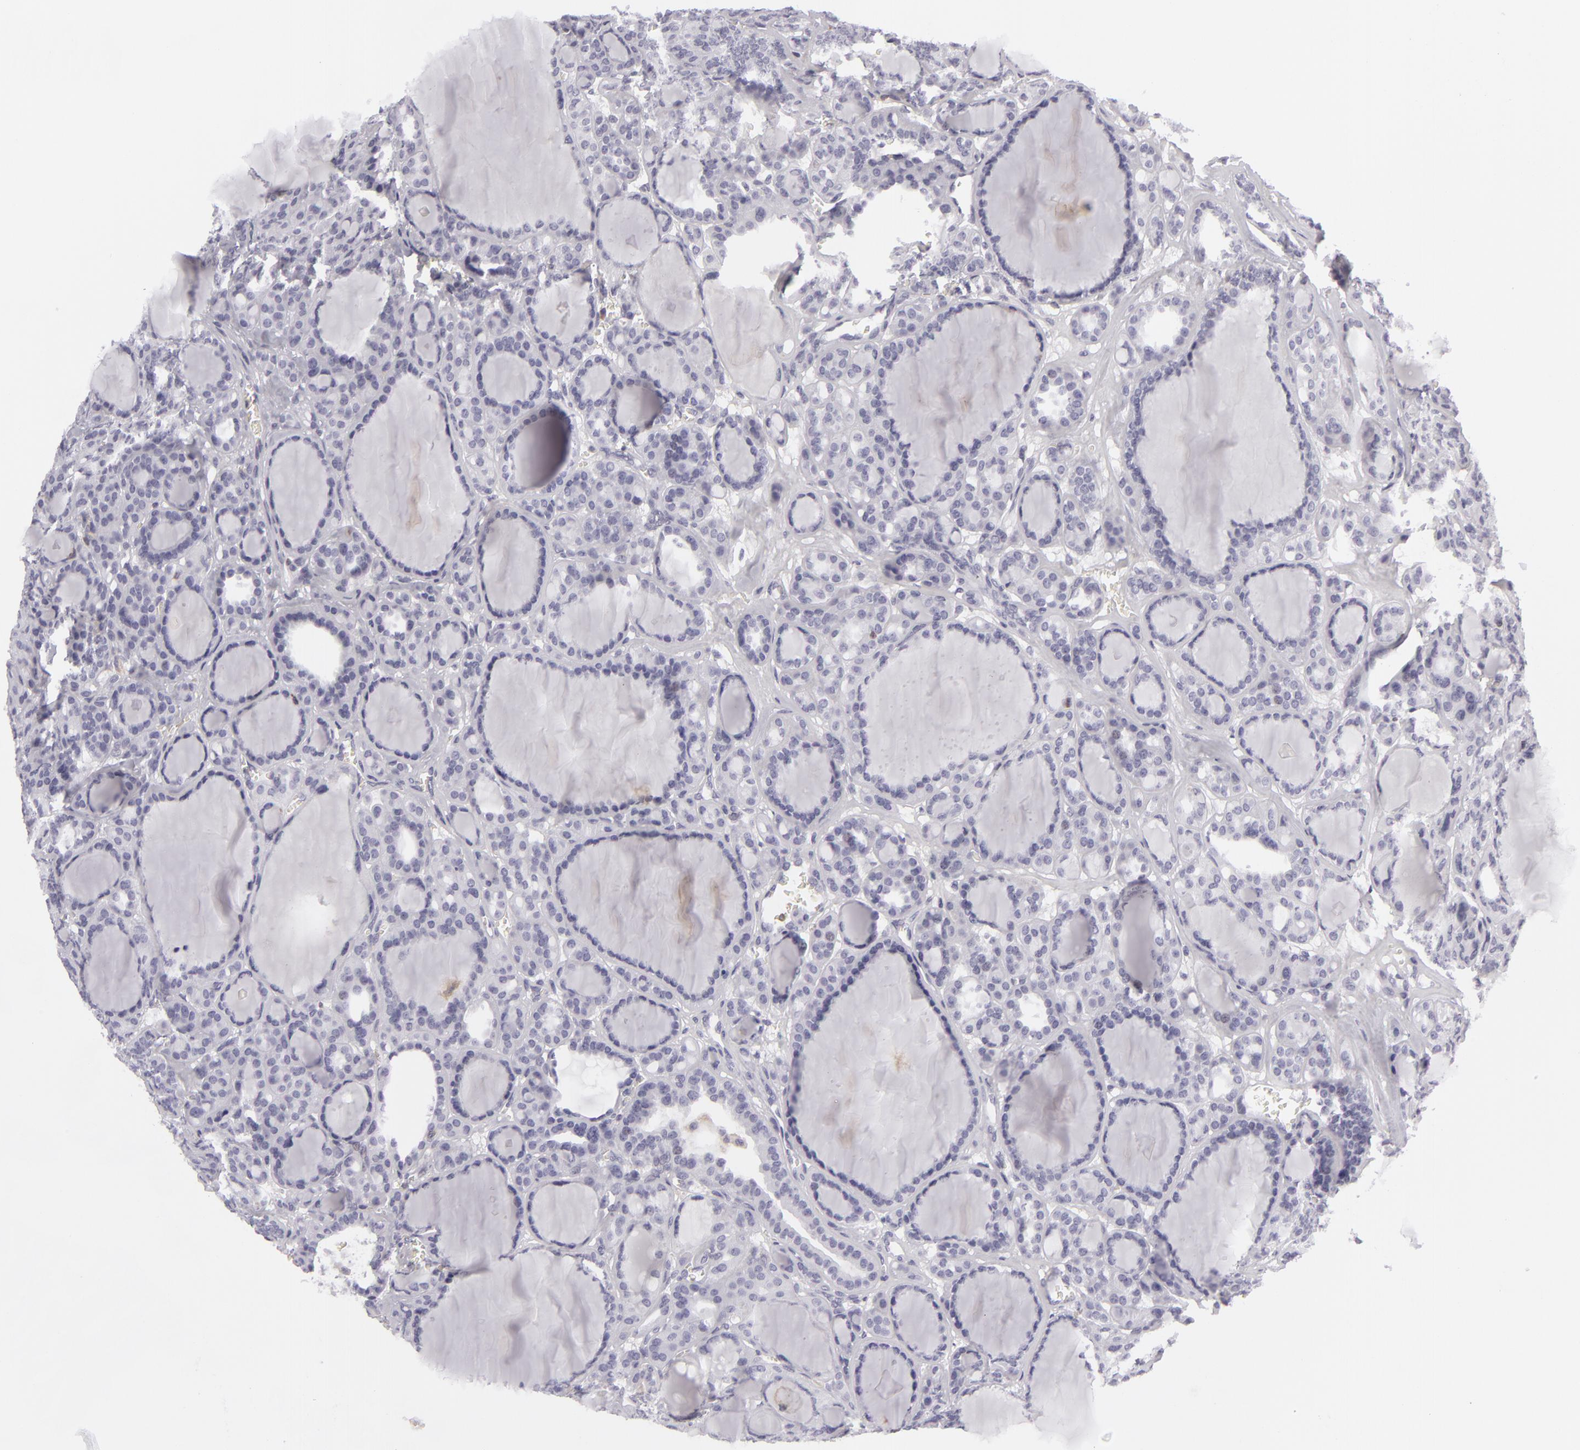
{"staining": {"intensity": "negative", "quantity": "none", "location": "none"}, "tissue": "thyroid cancer", "cell_type": "Tumor cells", "image_type": "cancer", "snomed": [{"axis": "morphology", "description": "Follicular adenoma carcinoma, NOS"}, {"axis": "topography", "description": "Thyroid gland"}], "caption": "An immunohistochemistry (IHC) micrograph of thyroid follicular adenoma carcinoma is shown. There is no staining in tumor cells of thyroid follicular adenoma carcinoma.", "gene": "KCNAB2", "patient": {"sex": "female", "age": 71}}